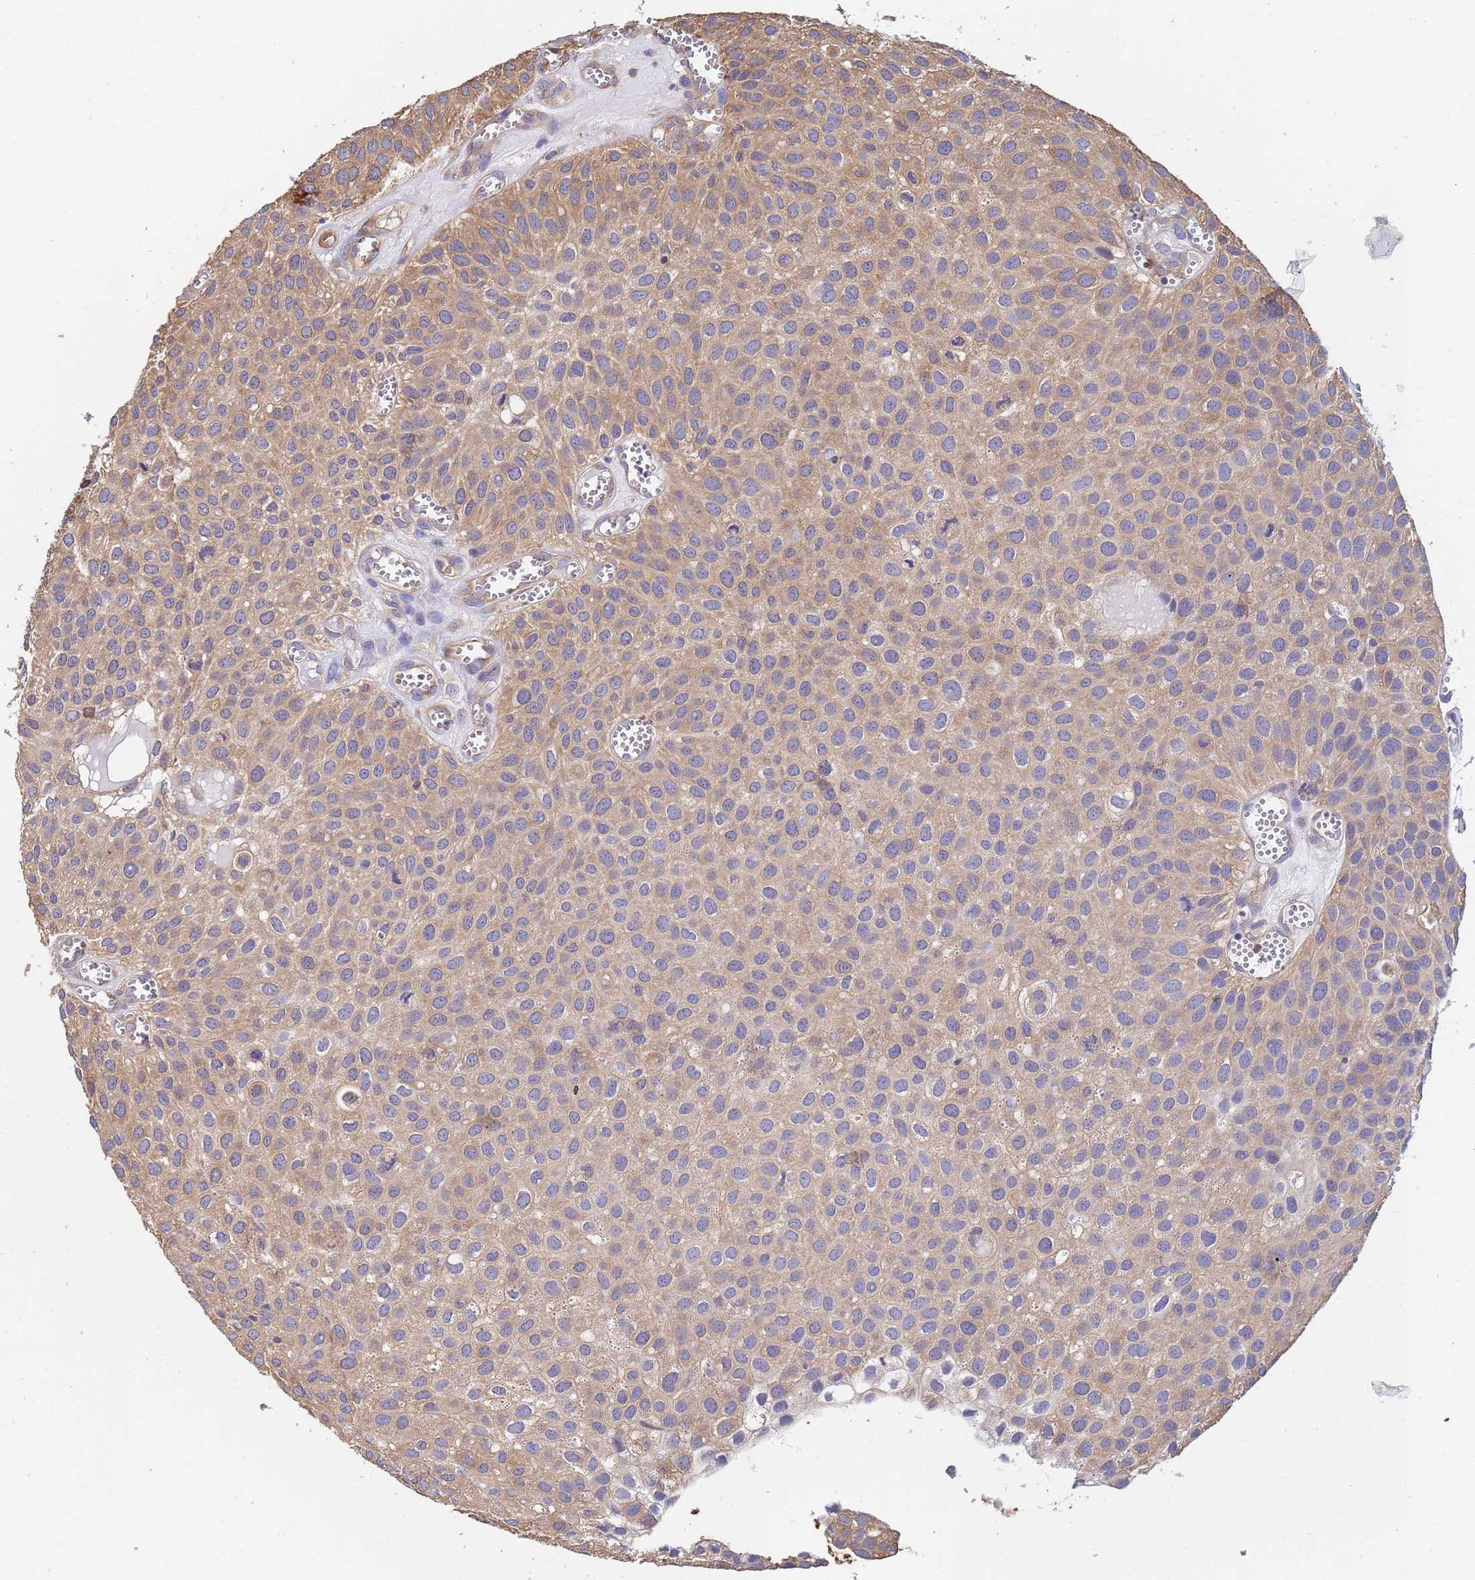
{"staining": {"intensity": "moderate", "quantity": ">75%", "location": "cytoplasmic/membranous"}, "tissue": "urothelial cancer", "cell_type": "Tumor cells", "image_type": "cancer", "snomed": [{"axis": "morphology", "description": "Urothelial carcinoma, Low grade"}, {"axis": "topography", "description": "Urinary bladder"}], "caption": "A high-resolution image shows immunohistochemistry (IHC) staining of urothelial cancer, which displays moderate cytoplasmic/membranous staining in approximately >75% of tumor cells.", "gene": "FAM25A", "patient": {"sex": "male", "age": 88}}